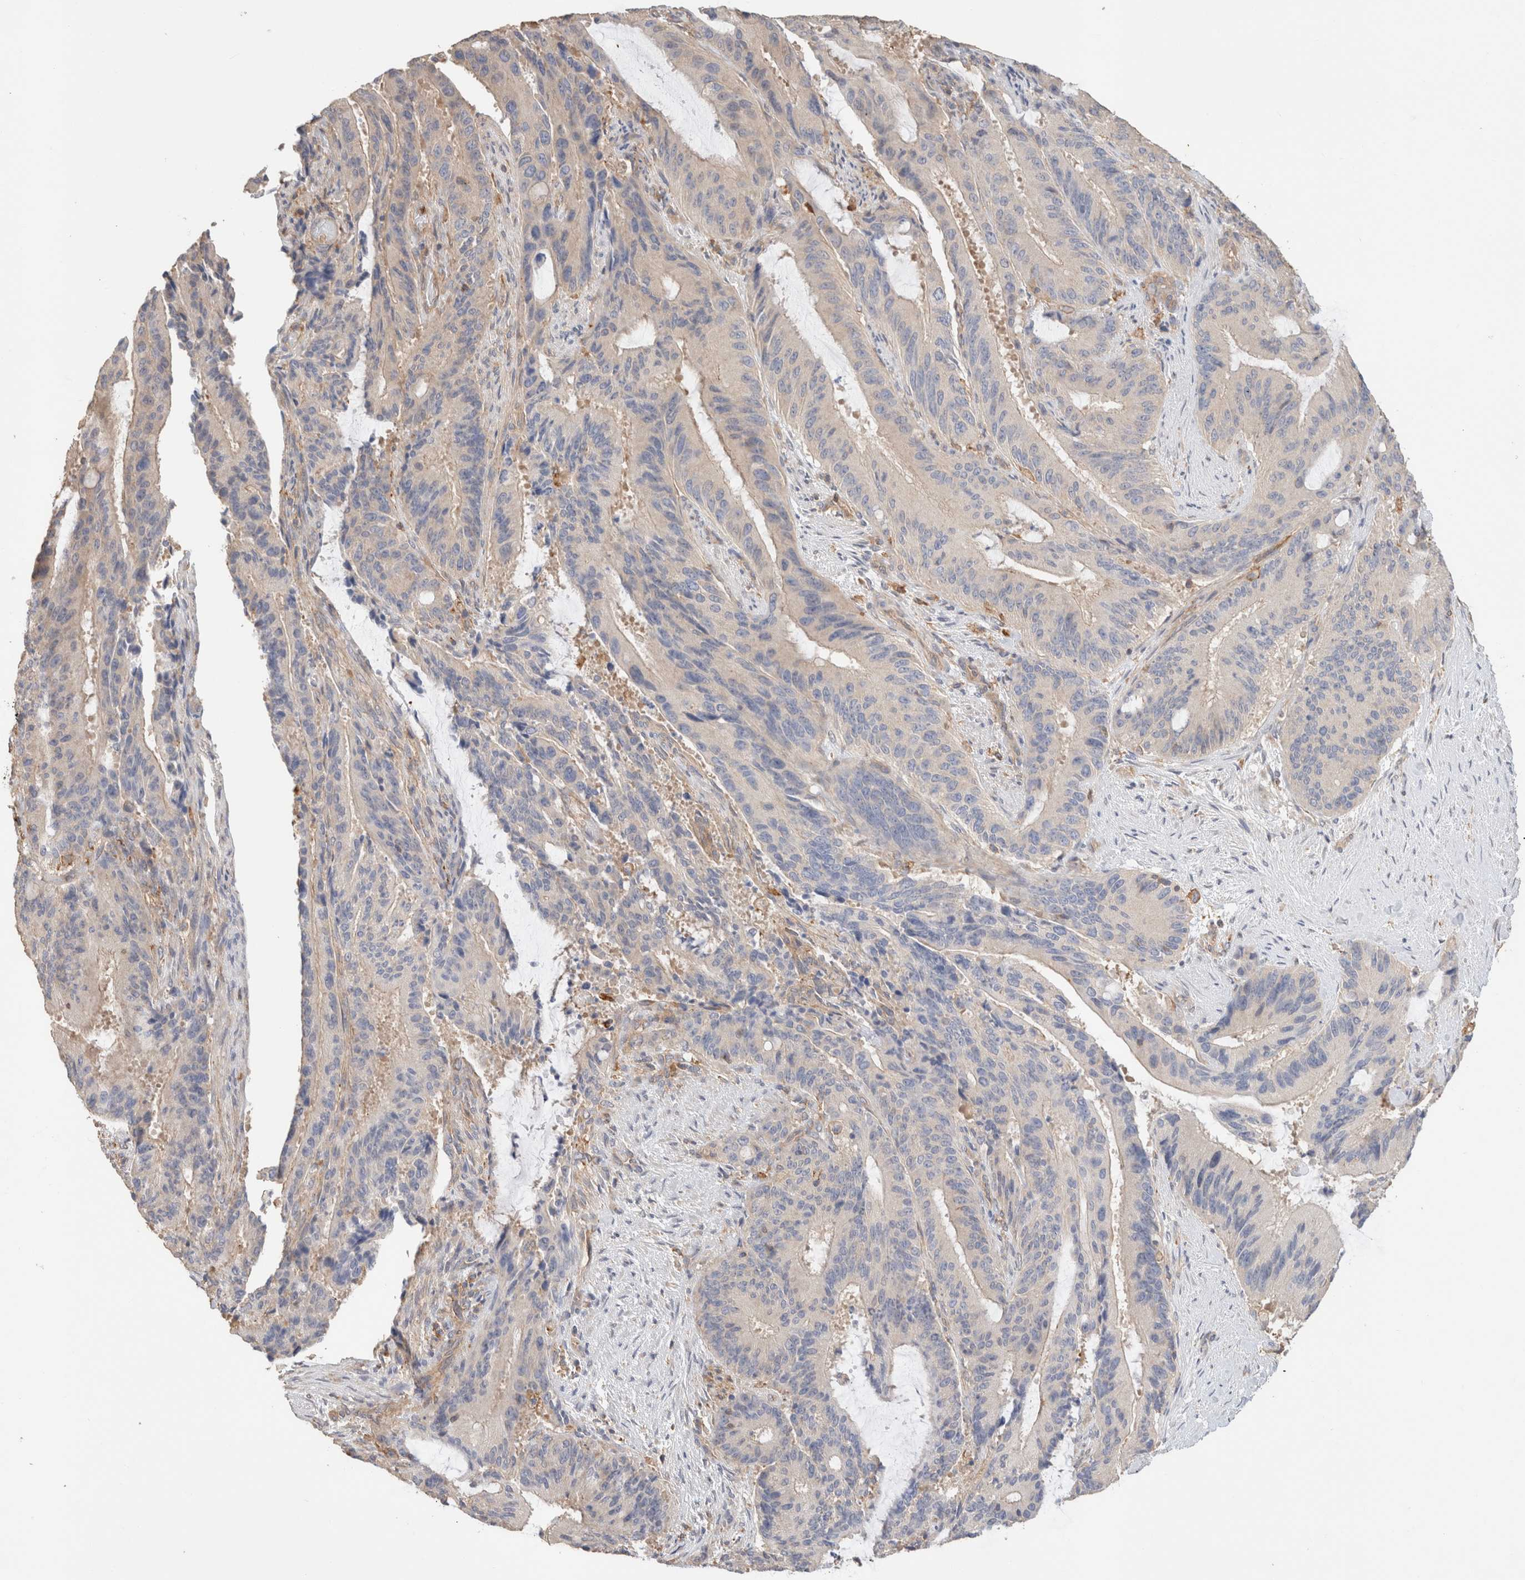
{"staining": {"intensity": "negative", "quantity": "none", "location": "none"}, "tissue": "liver cancer", "cell_type": "Tumor cells", "image_type": "cancer", "snomed": [{"axis": "morphology", "description": "Normal tissue, NOS"}, {"axis": "morphology", "description": "Cholangiocarcinoma"}, {"axis": "topography", "description": "Liver"}, {"axis": "topography", "description": "Peripheral nerve tissue"}], "caption": "Liver cholangiocarcinoma was stained to show a protein in brown. There is no significant staining in tumor cells.", "gene": "CFAP418", "patient": {"sex": "female", "age": 73}}